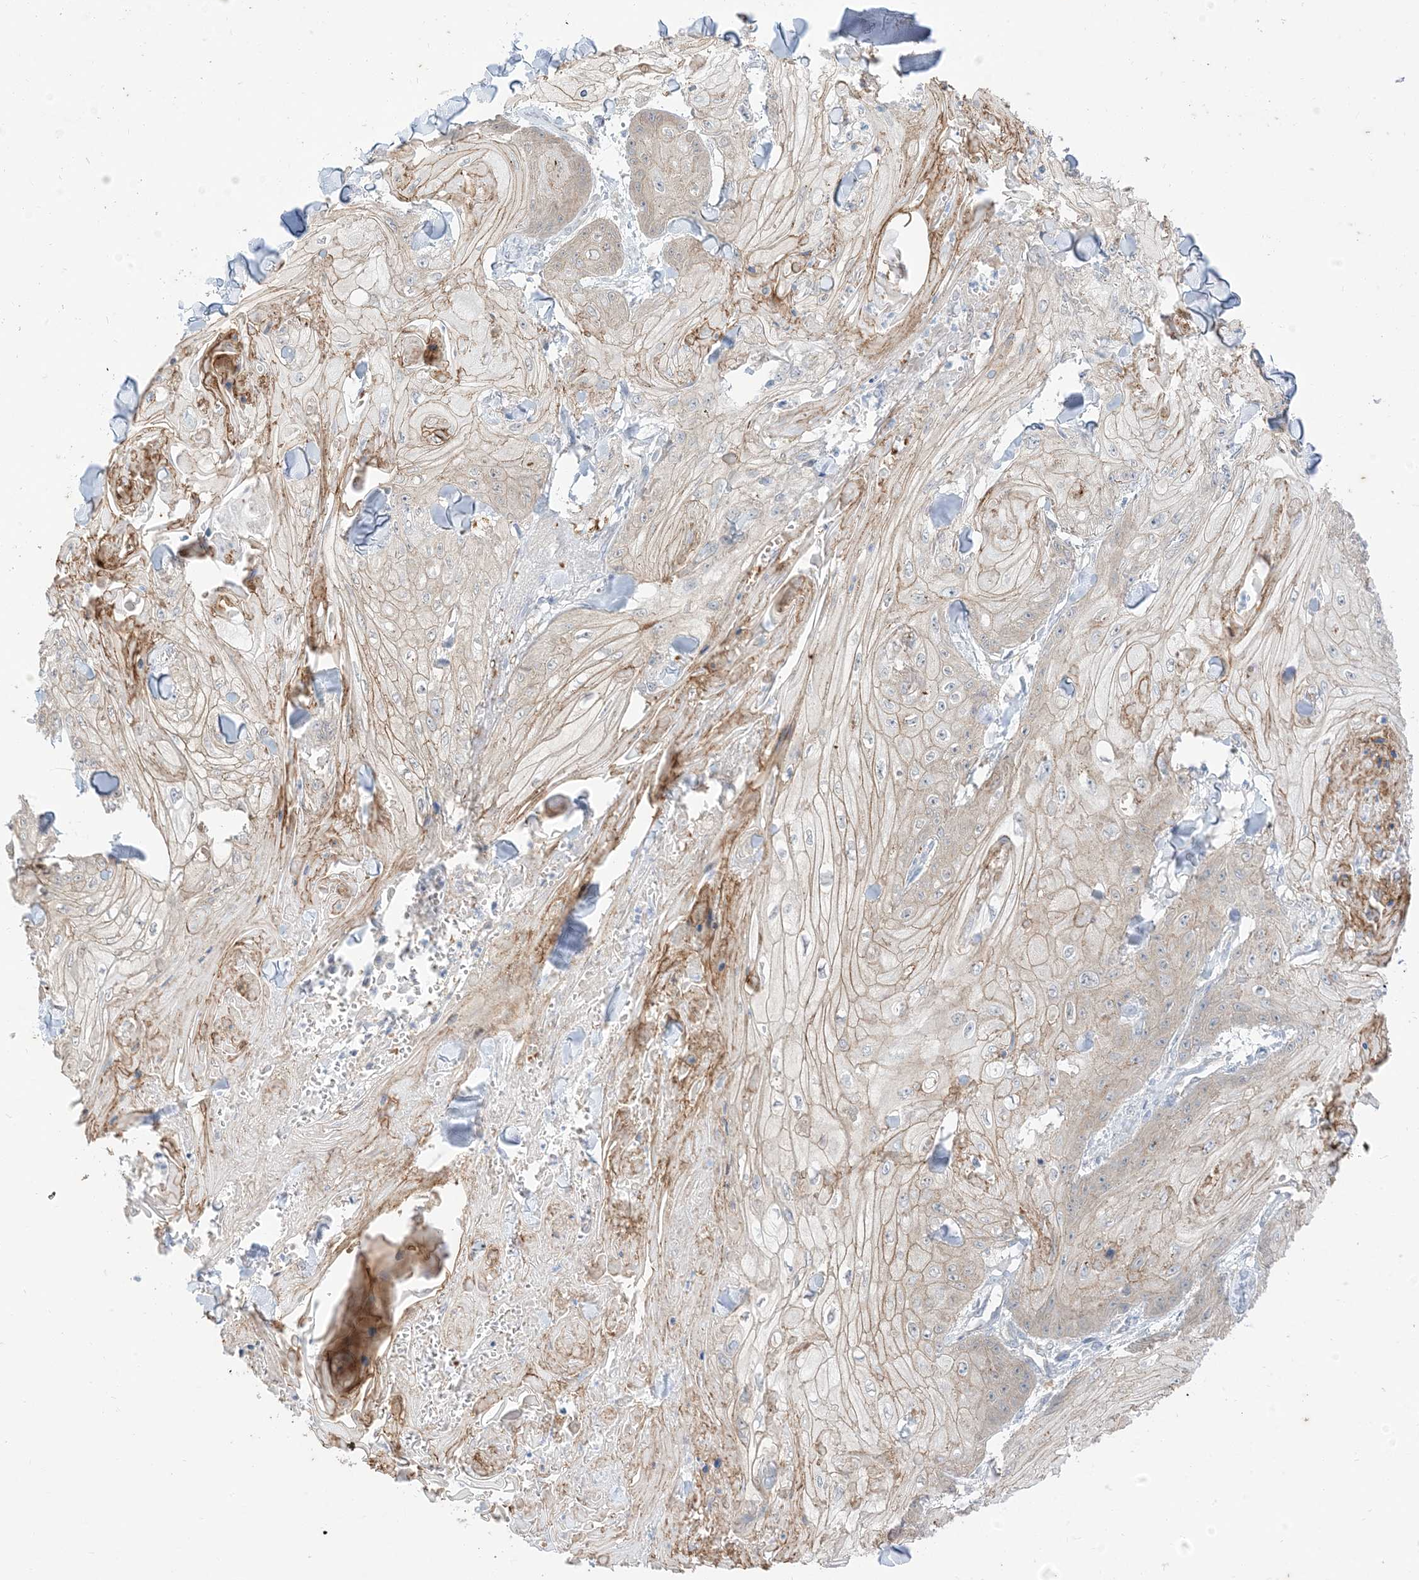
{"staining": {"intensity": "weak", "quantity": "25%-75%", "location": "cytoplasmic/membranous"}, "tissue": "skin cancer", "cell_type": "Tumor cells", "image_type": "cancer", "snomed": [{"axis": "morphology", "description": "Squamous cell carcinoma, NOS"}, {"axis": "topography", "description": "Skin"}], "caption": "Skin cancer stained for a protein displays weak cytoplasmic/membranous positivity in tumor cells.", "gene": "RIN1", "patient": {"sex": "male", "age": 74}}